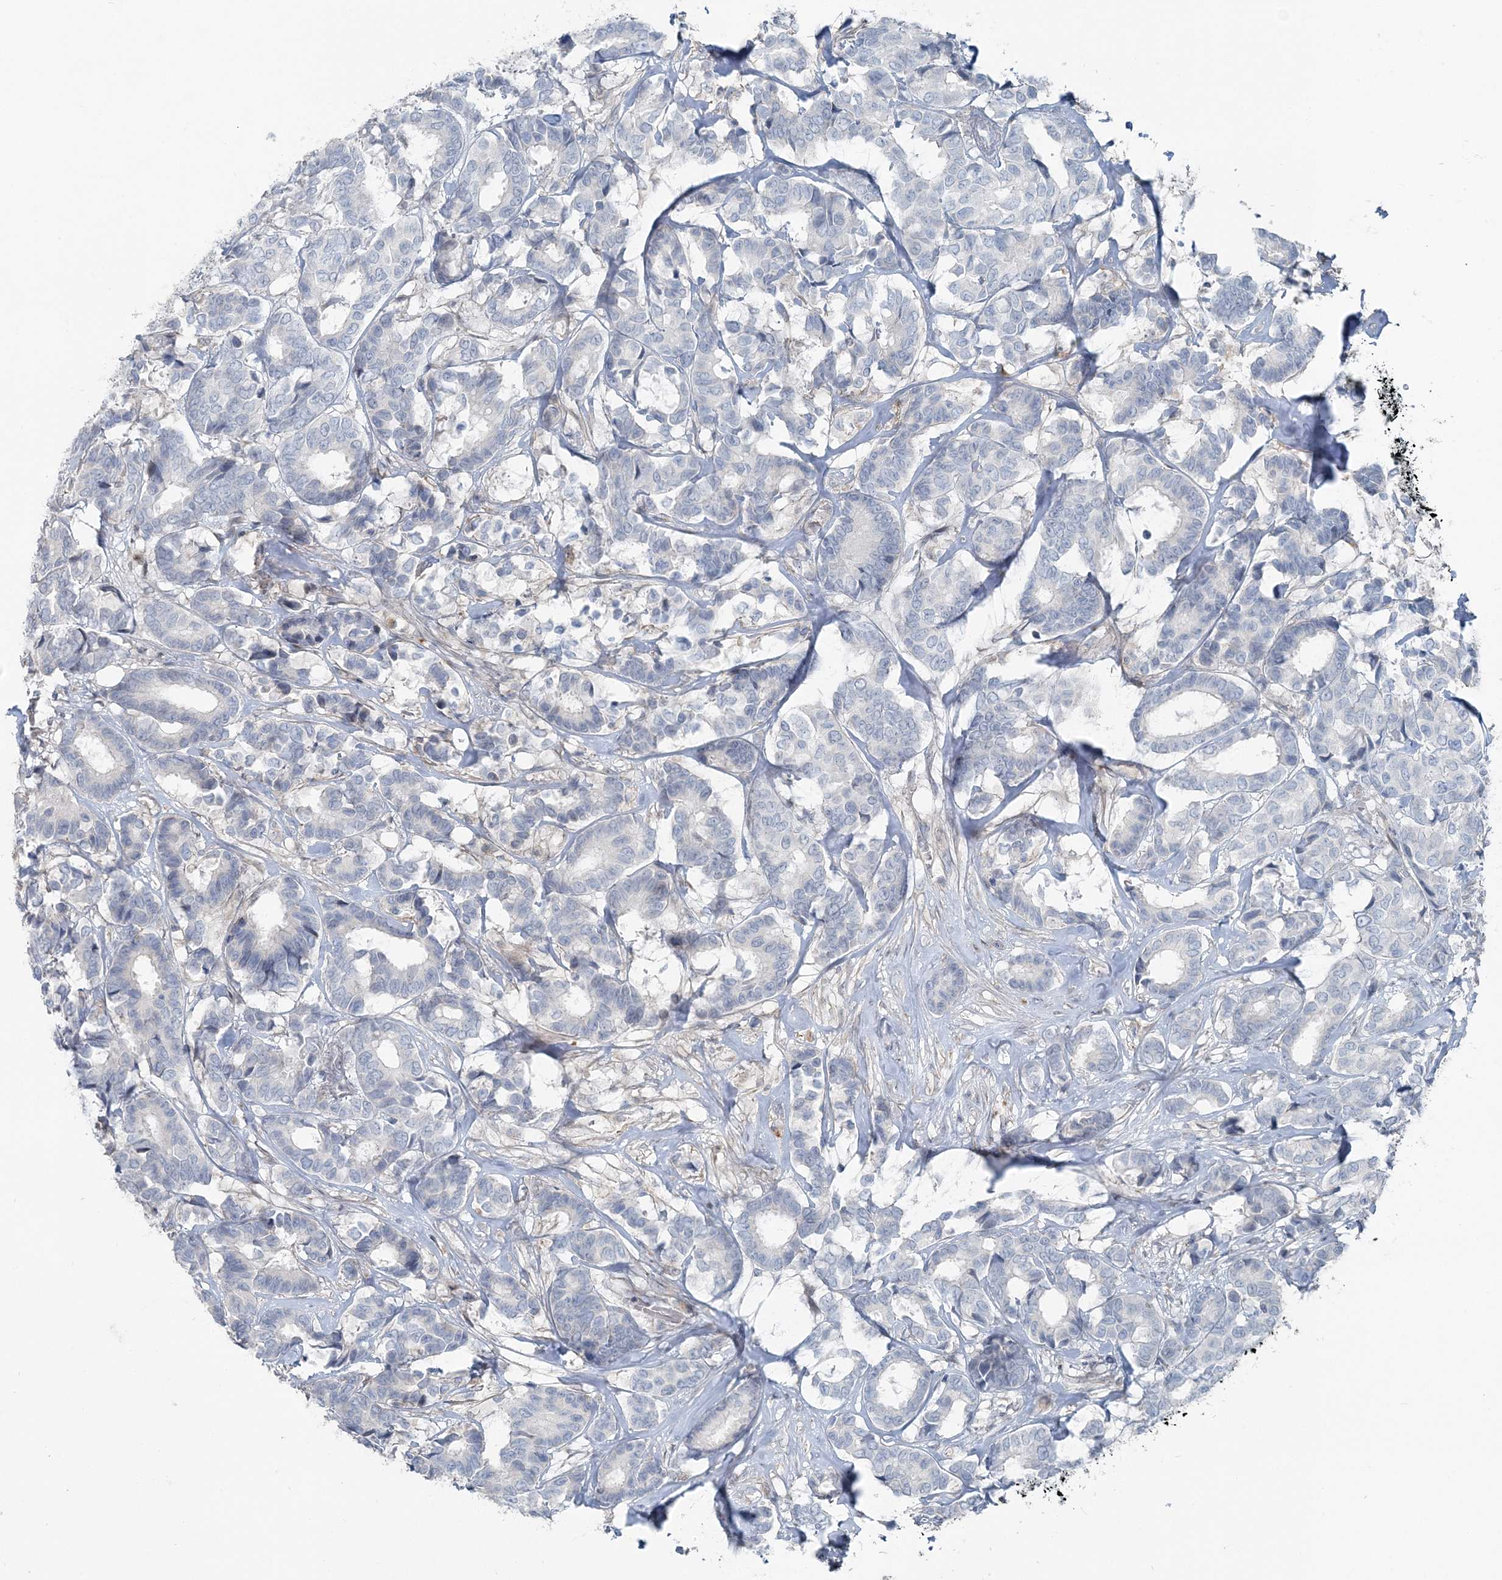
{"staining": {"intensity": "negative", "quantity": "none", "location": "none"}, "tissue": "breast cancer", "cell_type": "Tumor cells", "image_type": "cancer", "snomed": [{"axis": "morphology", "description": "Duct carcinoma"}, {"axis": "topography", "description": "Breast"}], "caption": "High magnification brightfield microscopy of intraductal carcinoma (breast) stained with DAB (brown) and counterstained with hematoxylin (blue): tumor cells show no significant positivity. (DAB immunohistochemistry (IHC) with hematoxylin counter stain).", "gene": "FBXL17", "patient": {"sex": "female", "age": 87}}